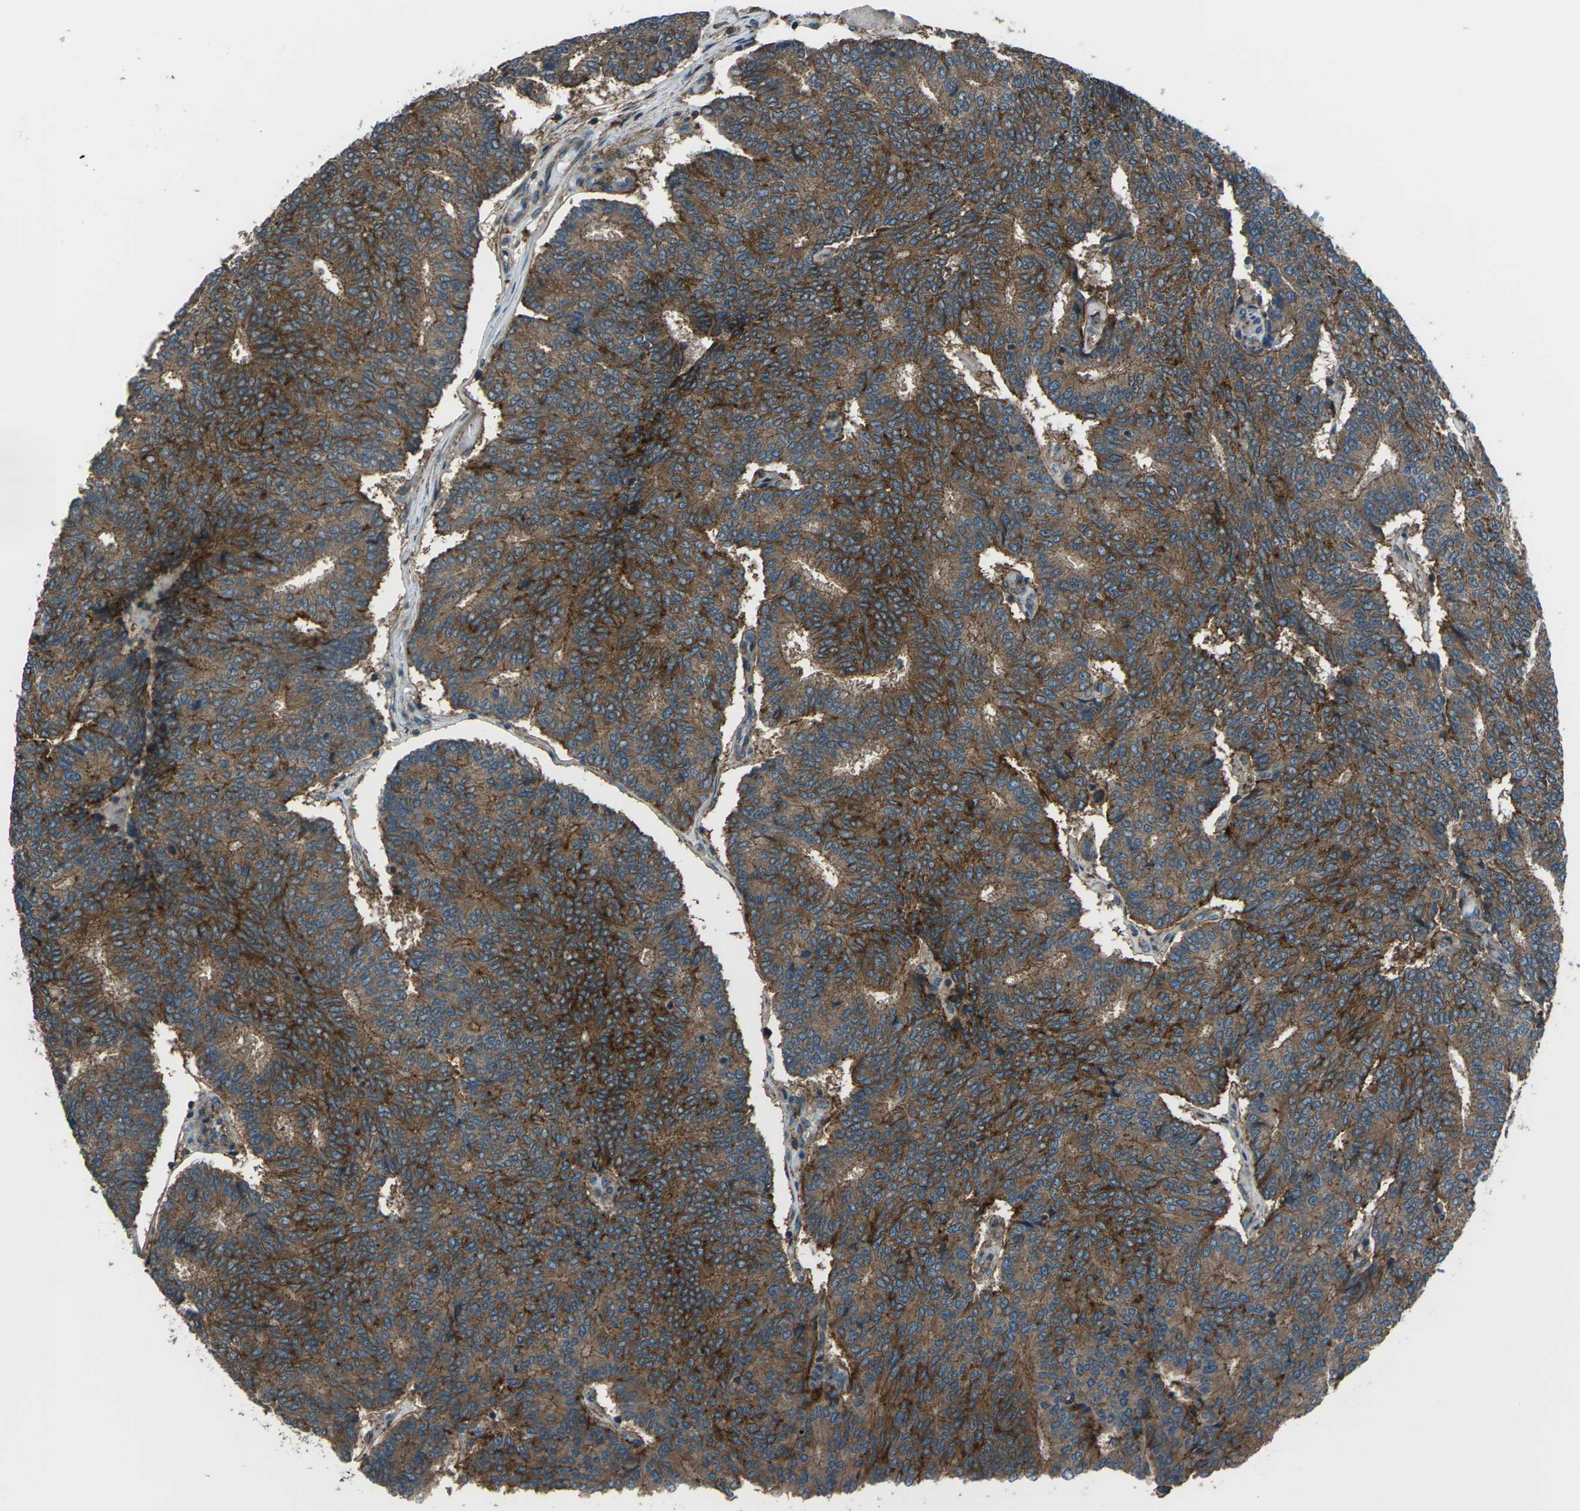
{"staining": {"intensity": "strong", "quantity": ">75%", "location": "cytoplasmic/membranous"}, "tissue": "prostate cancer", "cell_type": "Tumor cells", "image_type": "cancer", "snomed": [{"axis": "morphology", "description": "Normal tissue, NOS"}, {"axis": "morphology", "description": "Adenocarcinoma, High grade"}, {"axis": "topography", "description": "Prostate"}, {"axis": "topography", "description": "Seminal veicle"}], "caption": "High-magnification brightfield microscopy of prostate high-grade adenocarcinoma stained with DAB (brown) and counterstained with hematoxylin (blue). tumor cells exhibit strong cytoplasmic/membranous expression is seen in about>75% of cells.", "gene": "CMTM4", "patient": {"sex": "male", "age": 55}}